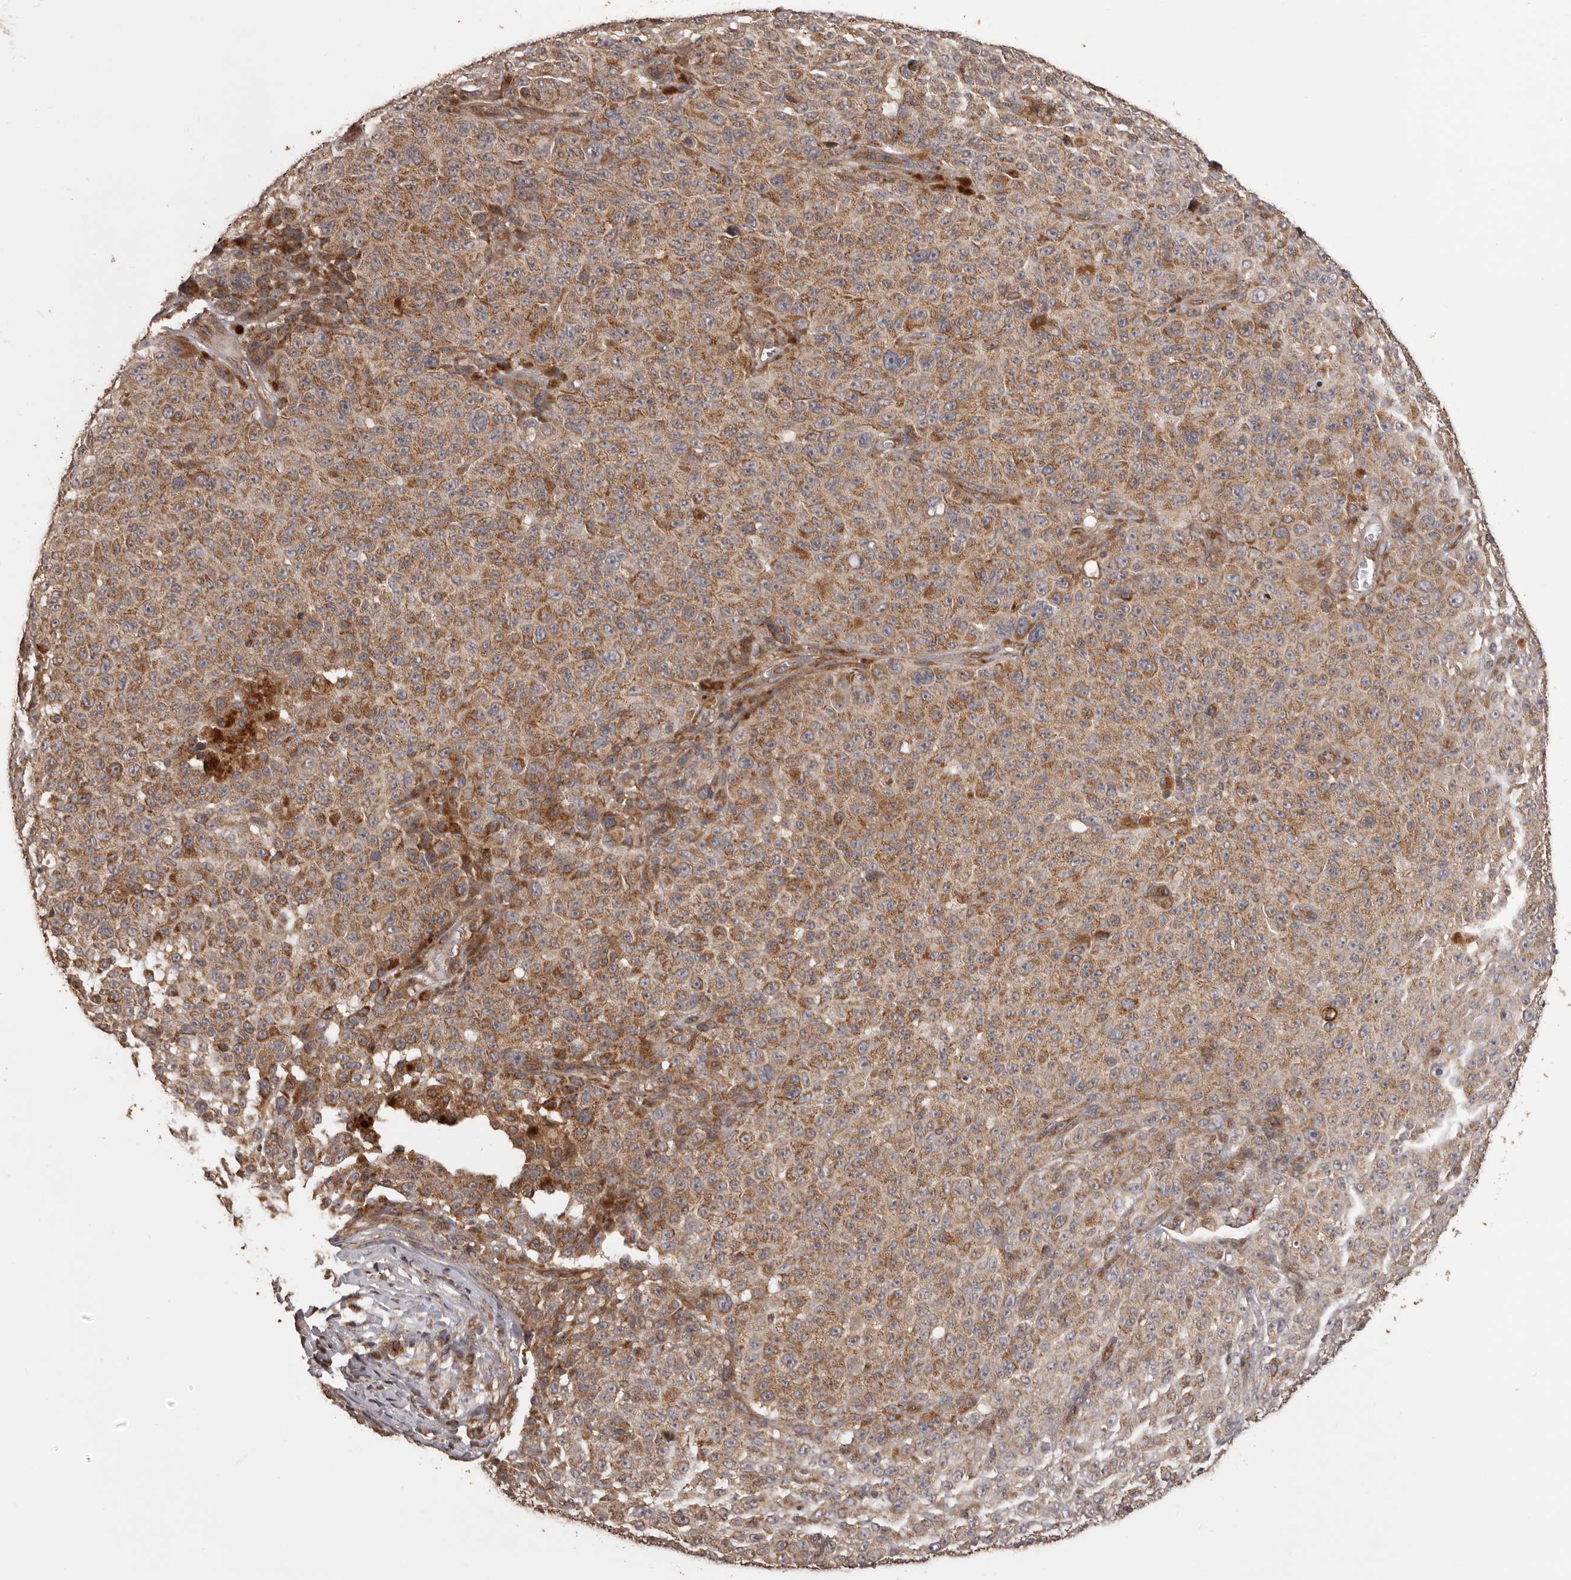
{"staining": {"intensity": "moderate", "quantity": ">75%", "location": "cytoplasmic/membranous"}, "tissue": "melanoma", "cell_type": "Tumor cells", "image_type": "cancer", "snomed": [{"axis": "morphology", "description": "Malignant melanoma, NOS"}, {"axis": "topography", "description": "Skin"}], "caption": "Malignant melanoma tissue reveals moderate cytoplasmic/membranous staining in about >75% of tumor cells", "gene": "QRSL1", "patient": {"sex": "female", "age": 82}}